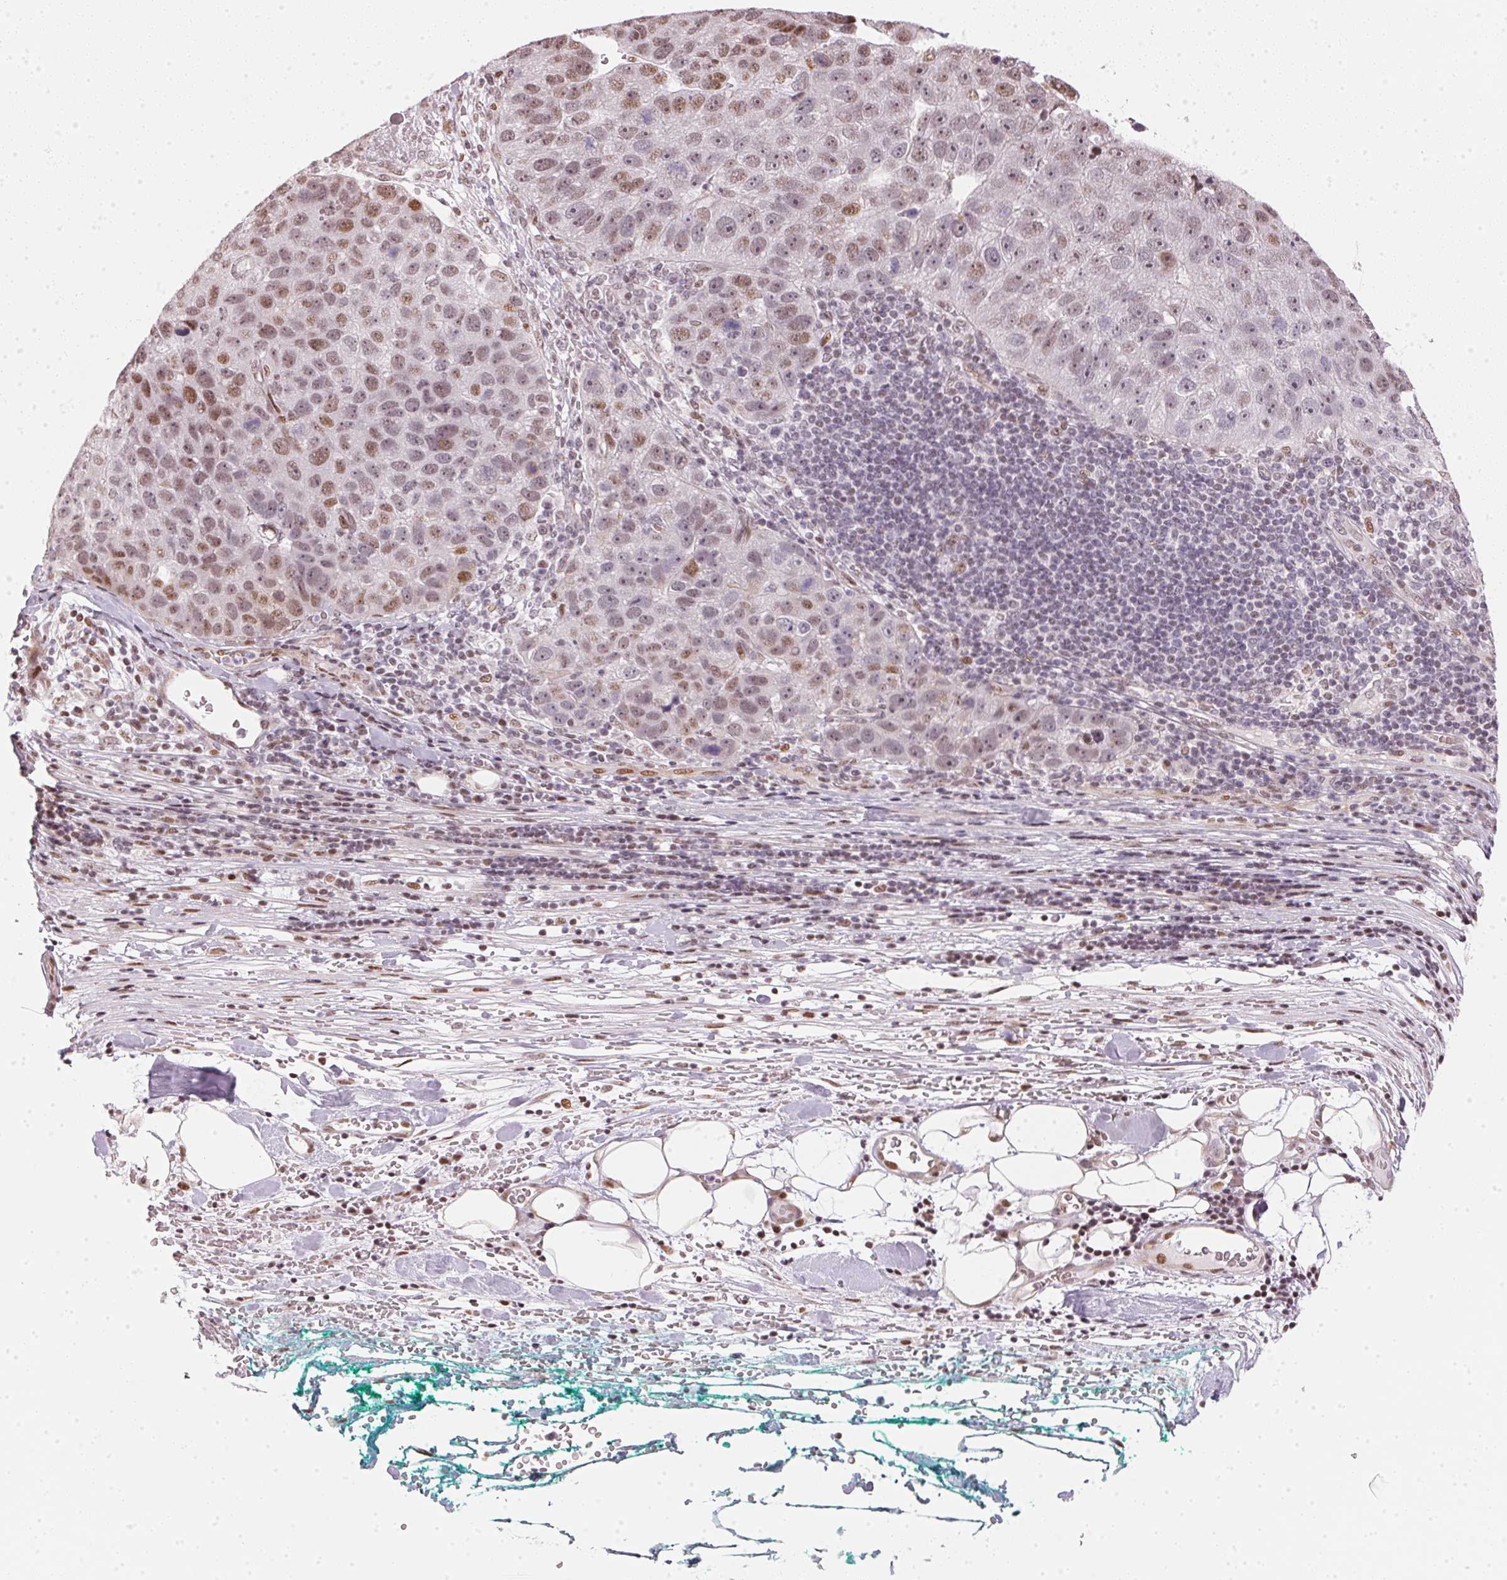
{"staining": {"intensity": "moderate", "quantity": "25%-75%", "location": "nuclear"}, "tissue": "pancreatic cancer", "cell_type": "Tumor cells", "image_type": "cancer", "snomed": [{"axis": "morphology", "description": "Adenocarcinoma, NOS"}, {"axis": "topography", "description": "Pancreas"}], "caption": "Brown immunohistochemical staining in pancreatic adenocarcinoma exhibits moderate nuclear positivity in approximately 25%-75% of tumor cells. (DAB IHC, brown staining for protein, blue staining for nuclei).", "gene": "KAT6A", "patient": {"sex": "female", "age": 61}}